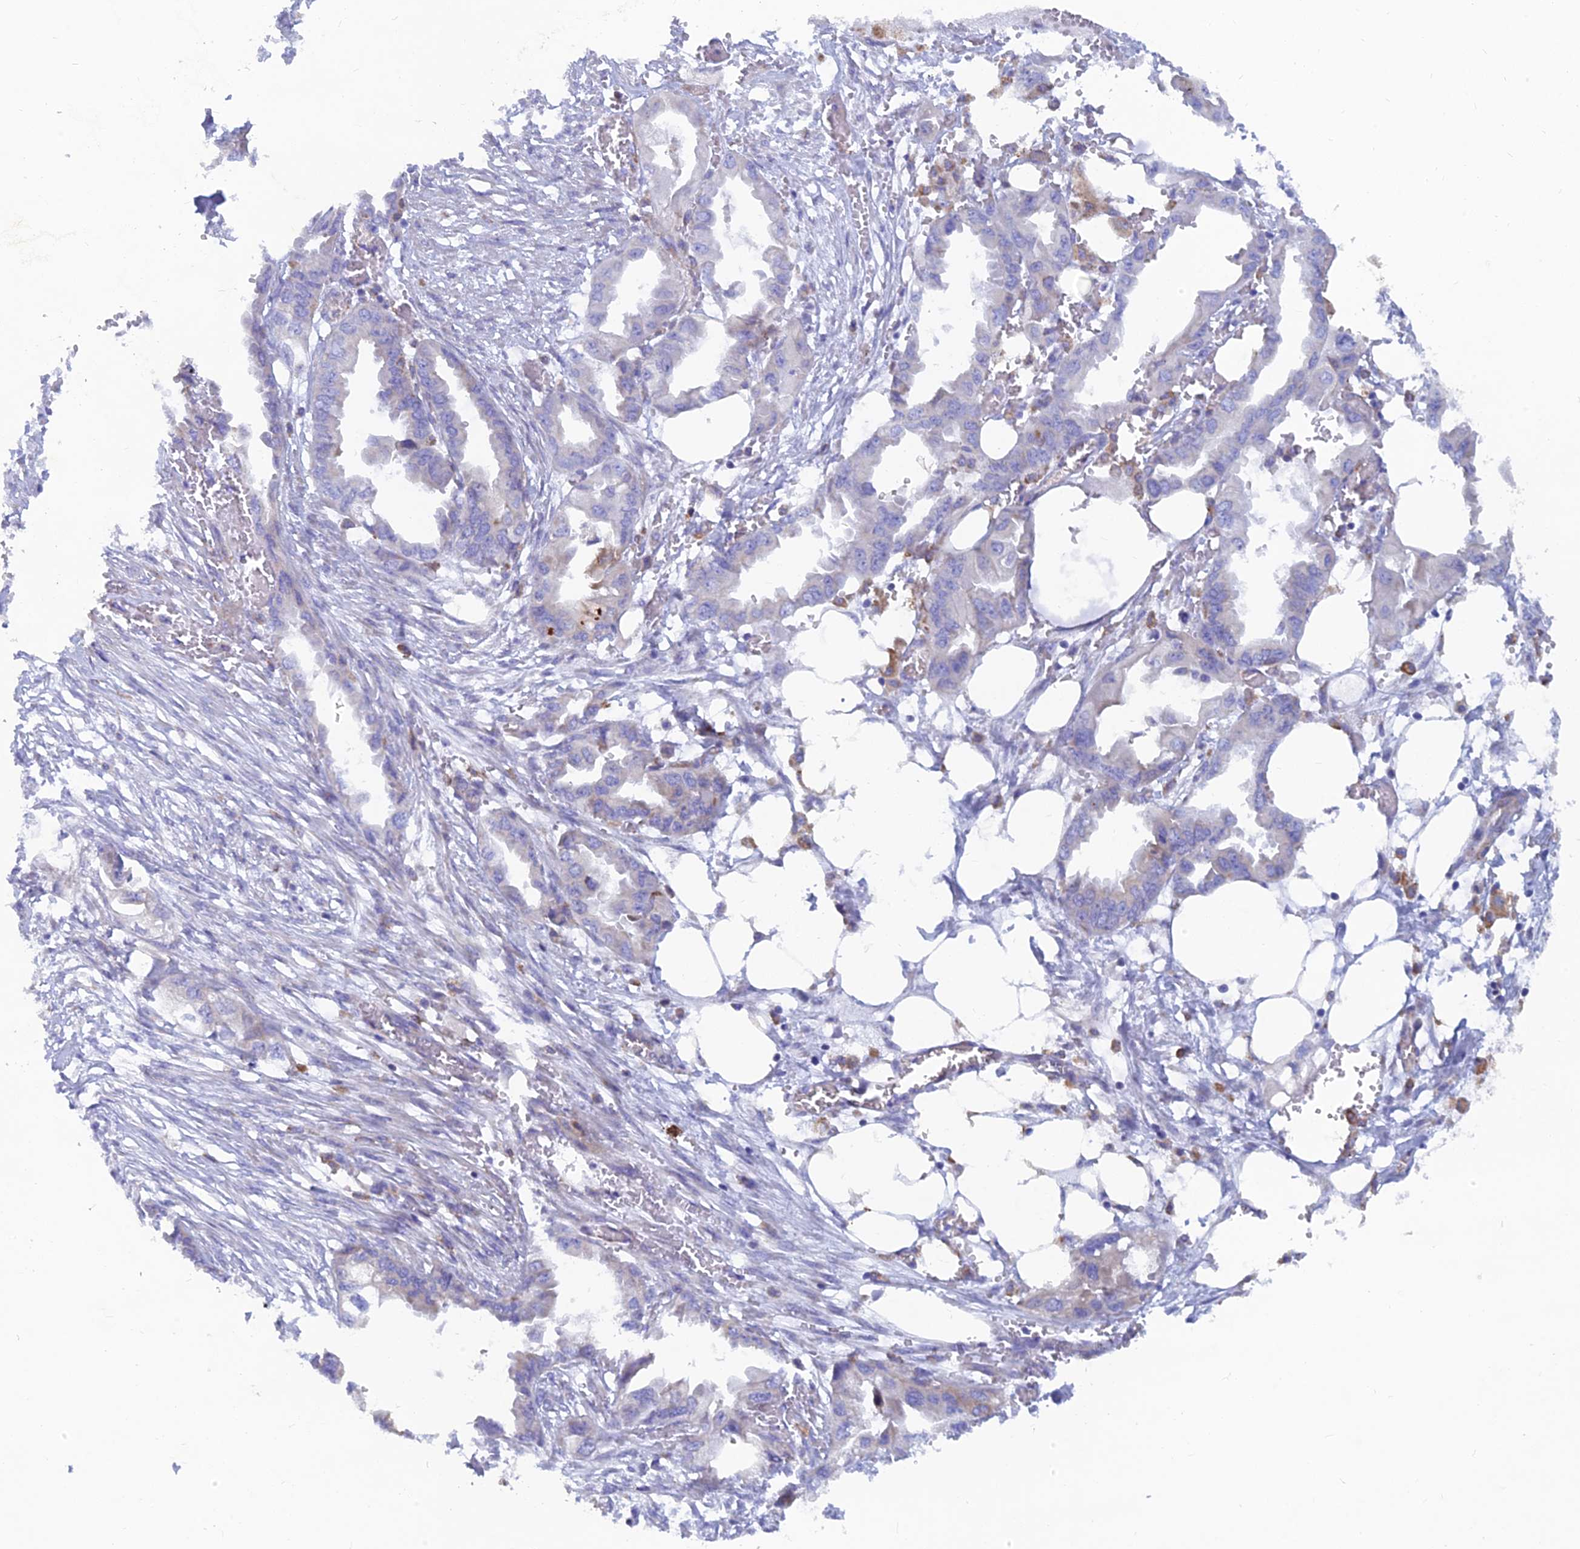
{"staining": {"intensity": "negative", "quantity": "none", "location": "none"}, "tissue": "endometrial cancer", "cell_type": "Tumor cells", "image_type": "cancer", "snomed": [{"axis": "morphology", "description": "Adenocarcinoma, NOS"}, {"axis": "morphology", "description": "Adenocarcinoma, metastatic, NOS"}, {"axis": "topography", "description": "Adipose tissue"}, {"axis": "topography", "description": "Endometrium"}], "caption": "This is an immunohistochemistry image of endometrial cancer. There is no positivity in tumor cells.", "gene": "WDR35", "patient": {"sex": "female", "age": 67}}